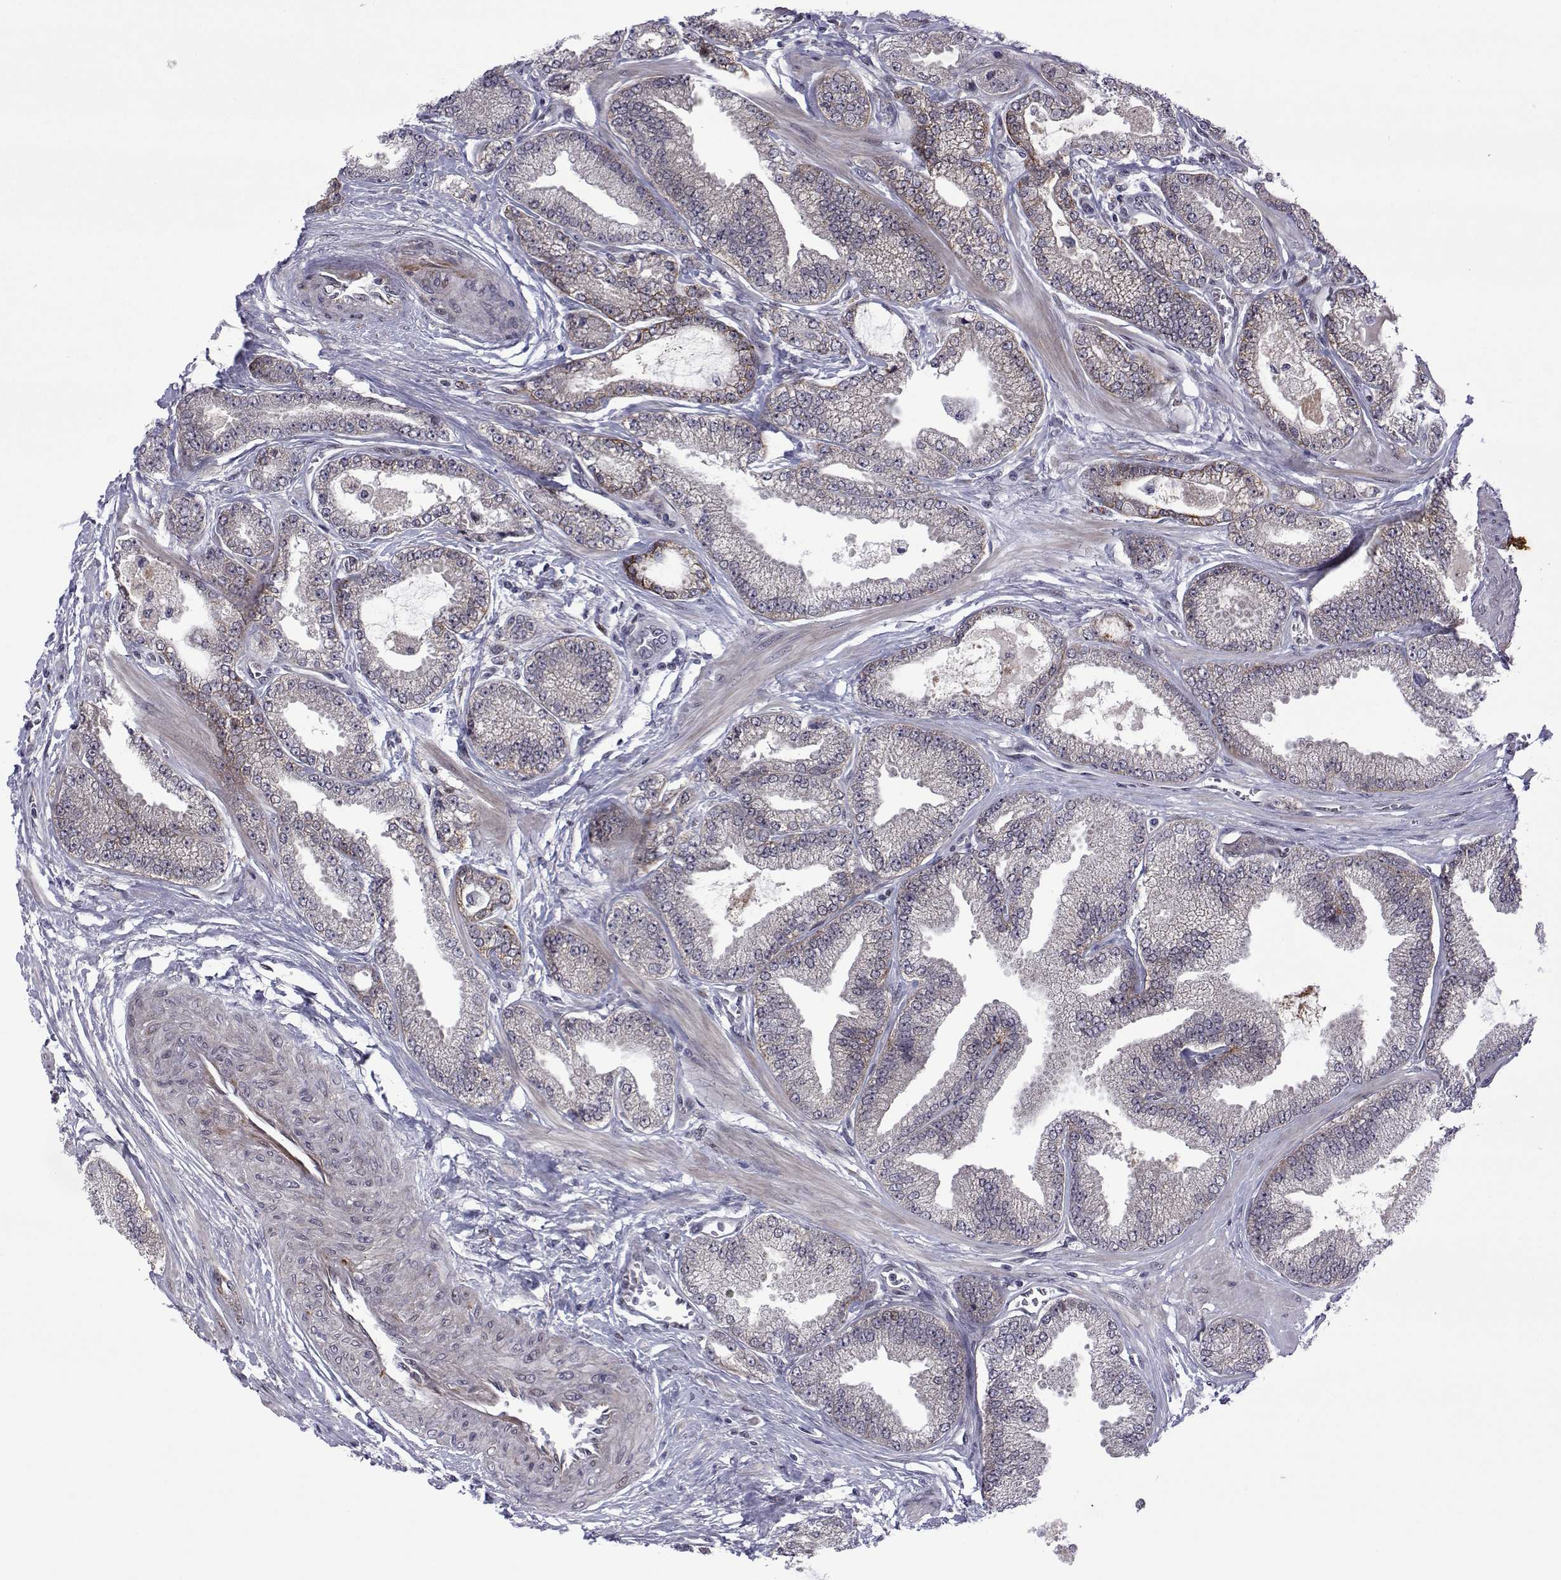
{"staining": {"intensity": "negative", "quantity": "none", "location": "none"}, "tissue": "prostate cancer", "cell_type": "Tumor cells", "image_type": "cancer", "snomed": [{"axis": "morphology", "description": "Adenocarcinoma, Low grade"}, {"axis": "topography", "description": "Prostate"}], "caption": "An immunohistochemistry image of prostate cancer (adenocarcinoma (low-grade)) is shown. There is no staining in tumor cells of prostate cancer (adenocarcinoma (low-grade)).", "gene": "EFCAB3", "patient": {"sex": "male", "age": 55}}